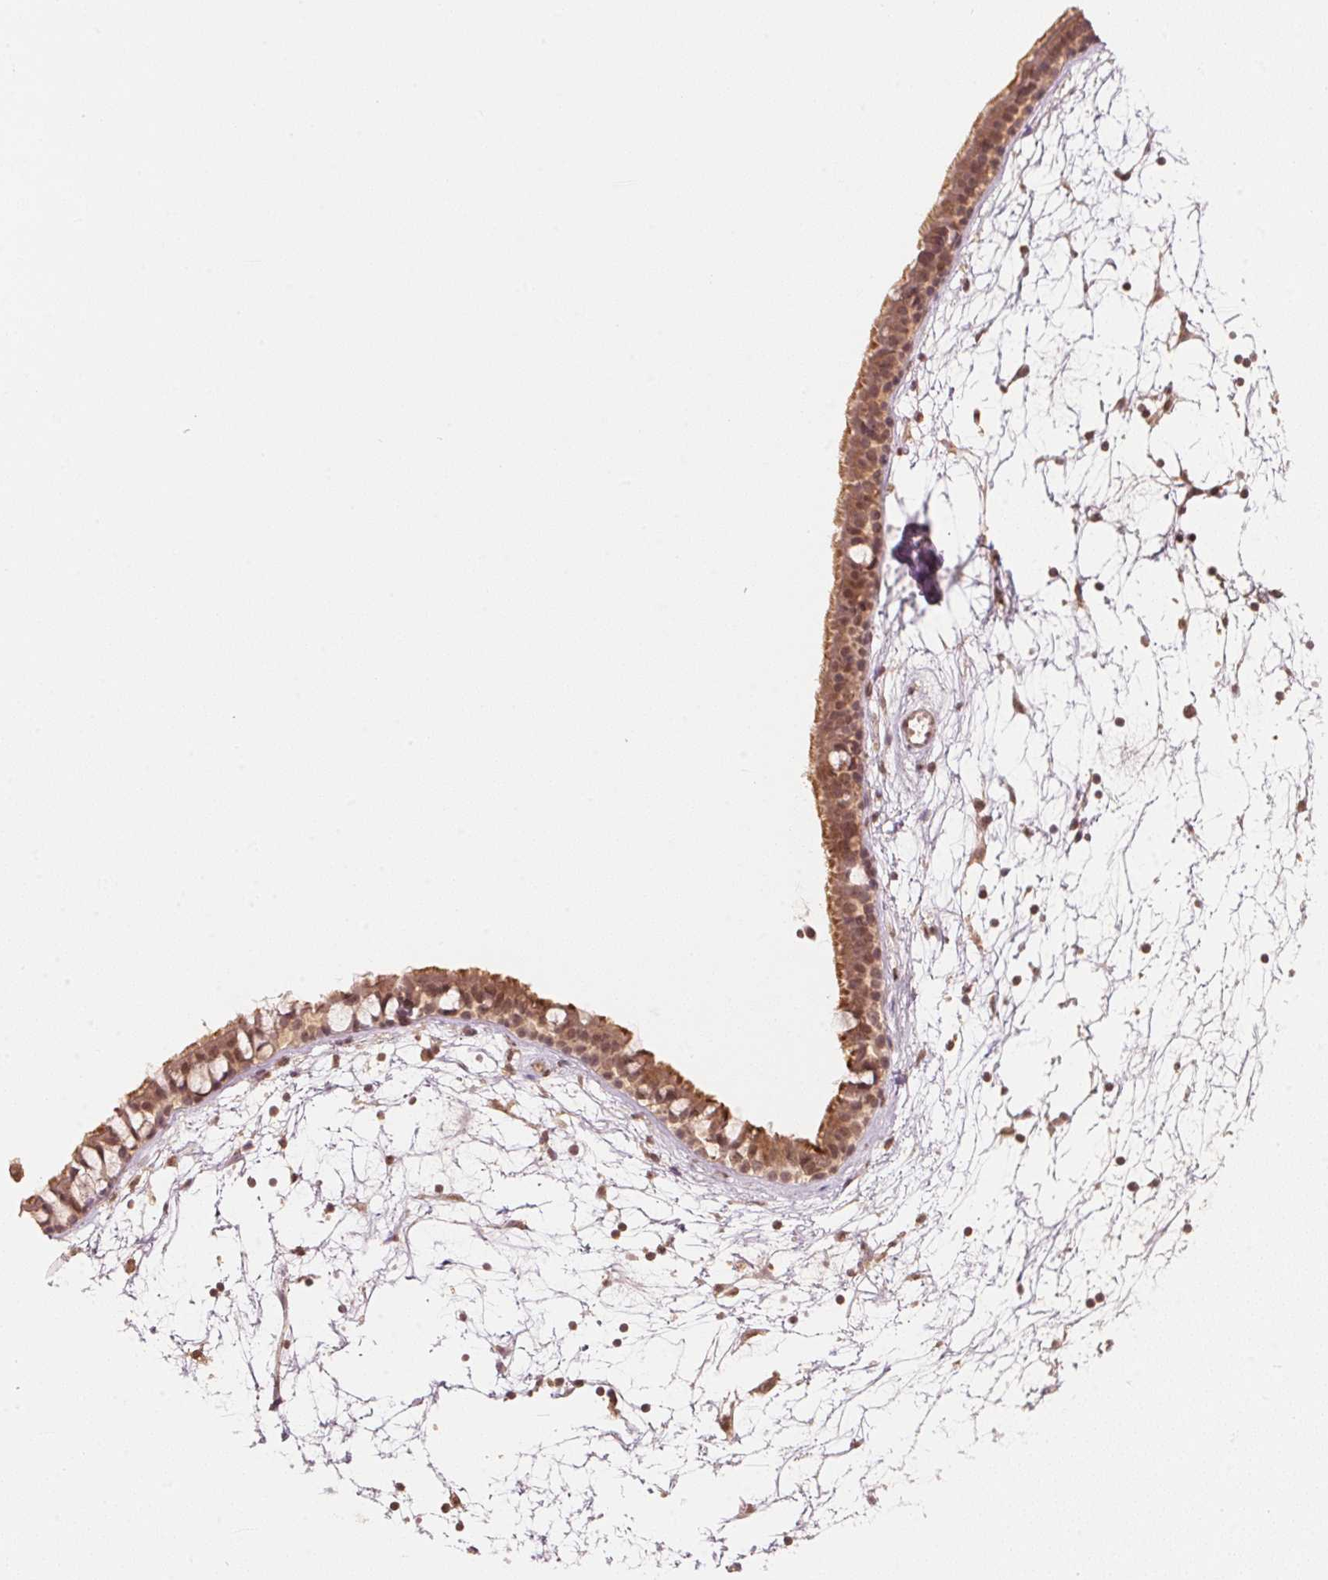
{"staining": {"intensity": "moderate", "quantity": ">75%", "location": "cytoplasmic/membranous,nuclear"}, "tissue": "nasopharynx", "cell_type": "Respiratory epithelial cells", "image_type": "normal", "snomed": [{"axis": "morphology", "description": "Normal tissue, NOS"}, {"axis": "topography", "description": "Nasopharynx"}], "caption": "An IHC histopathology image of normal tissue is shown. Protein staining in brown labels moderate cytoplasmic/membranous,nuclear positivity in nasopharynx within respiratory epithelial cells.", "gene": "C2orf73", "patient": {"sex": "male", "age": 68}}